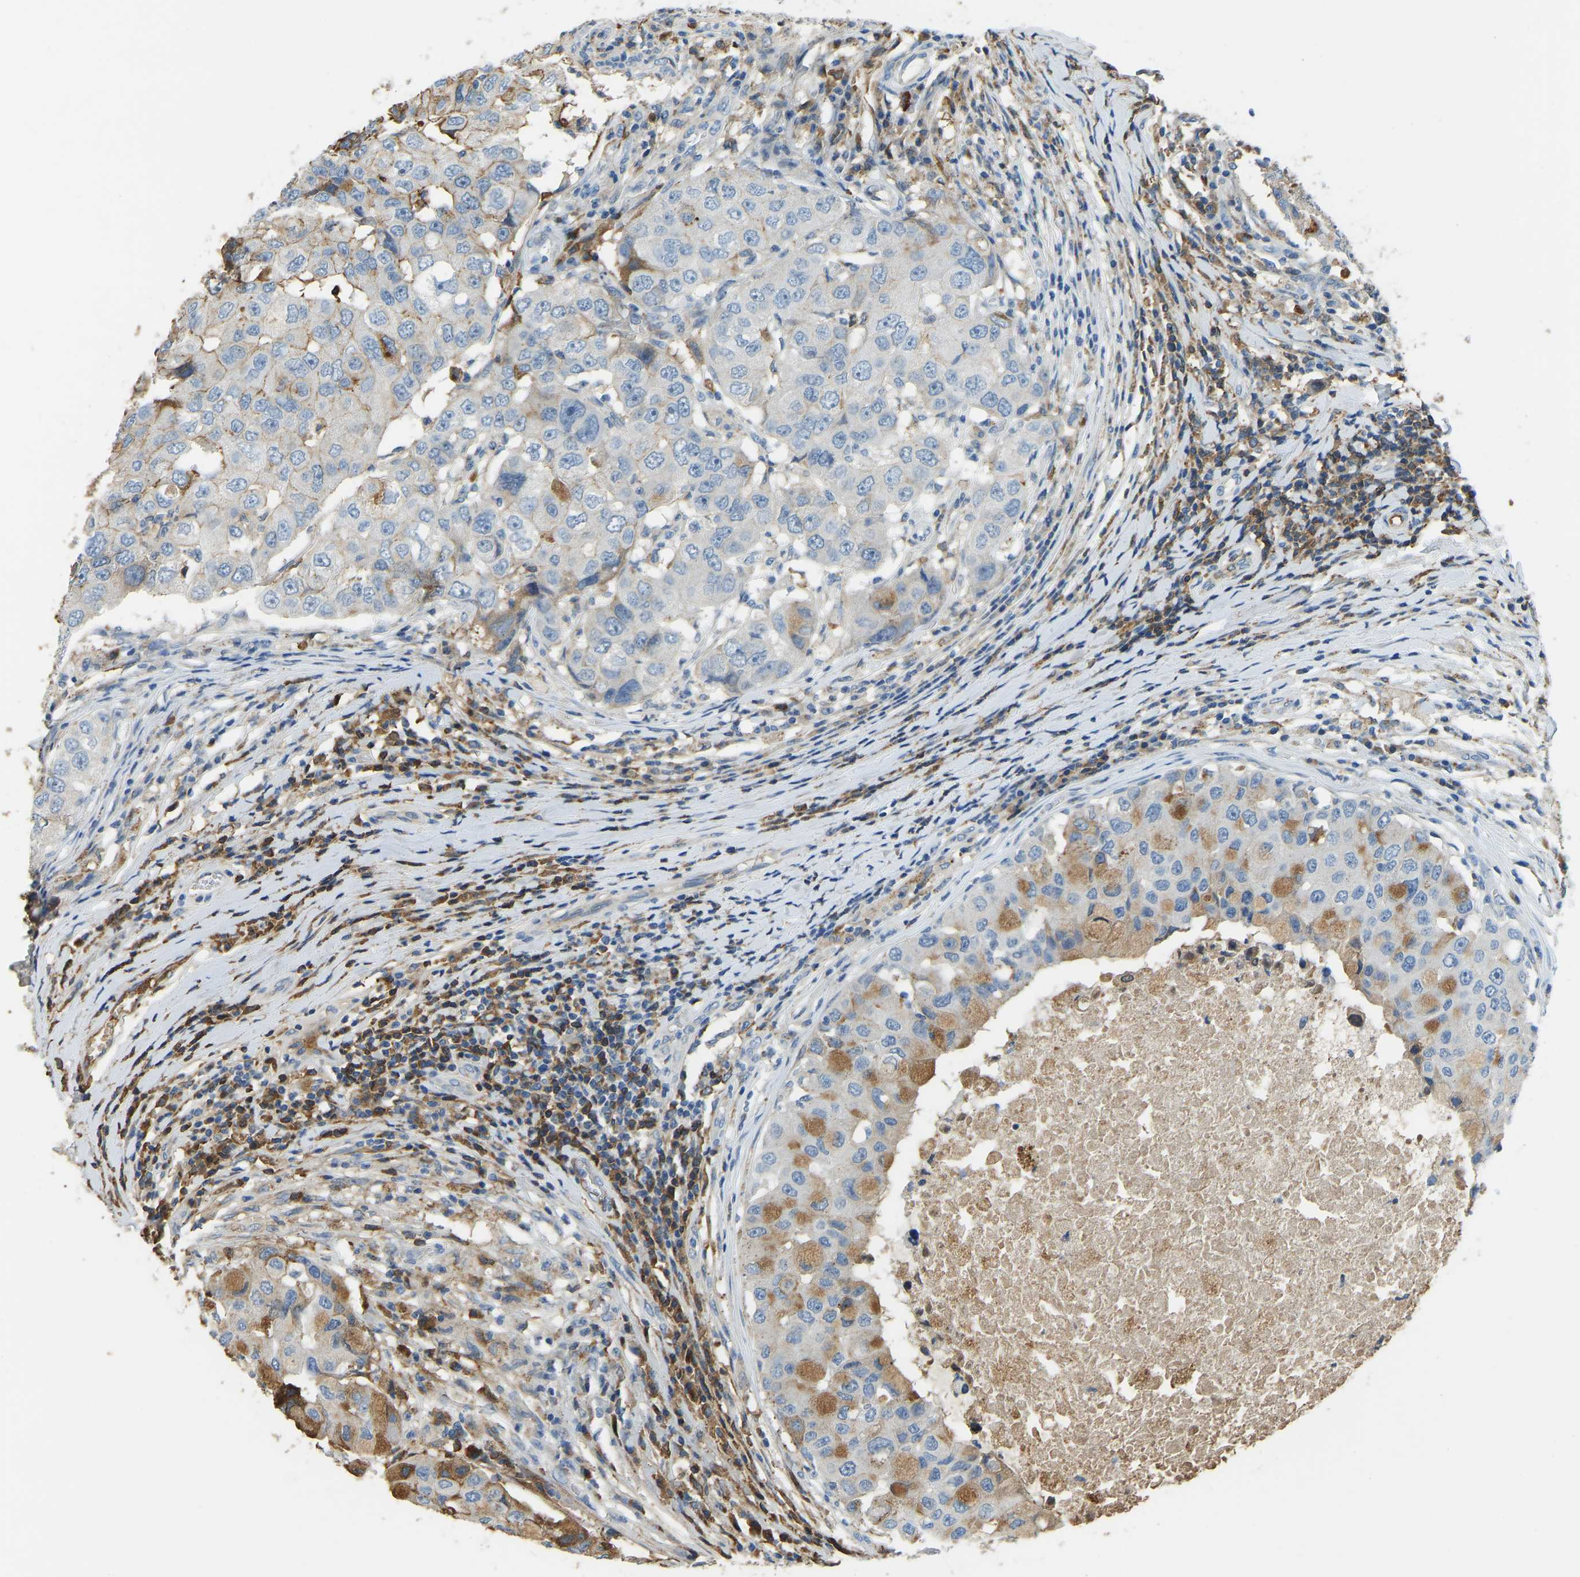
{"staining": {"intensity": "moderate", "quantity": "<25%", "location": "cytoplasmic/membranous"}, "tissue": "breast cancer", "cell_type": "Tumor cells", "image_type": "cancer", "snomed": [{"axis": "morphology", "description": "Duct carcinoma"}, {"axis": "topography", "description": "Breast"}], "caption": "Breast cancer (invasive ductal carcinoma) was stained to show a protein in brown. There is low levels of moderate cytoplasmic/membranous positivity in about <25% of tumor cells.", "gene": "THBS4", "patient": {"sex": "female", "age": 27}}